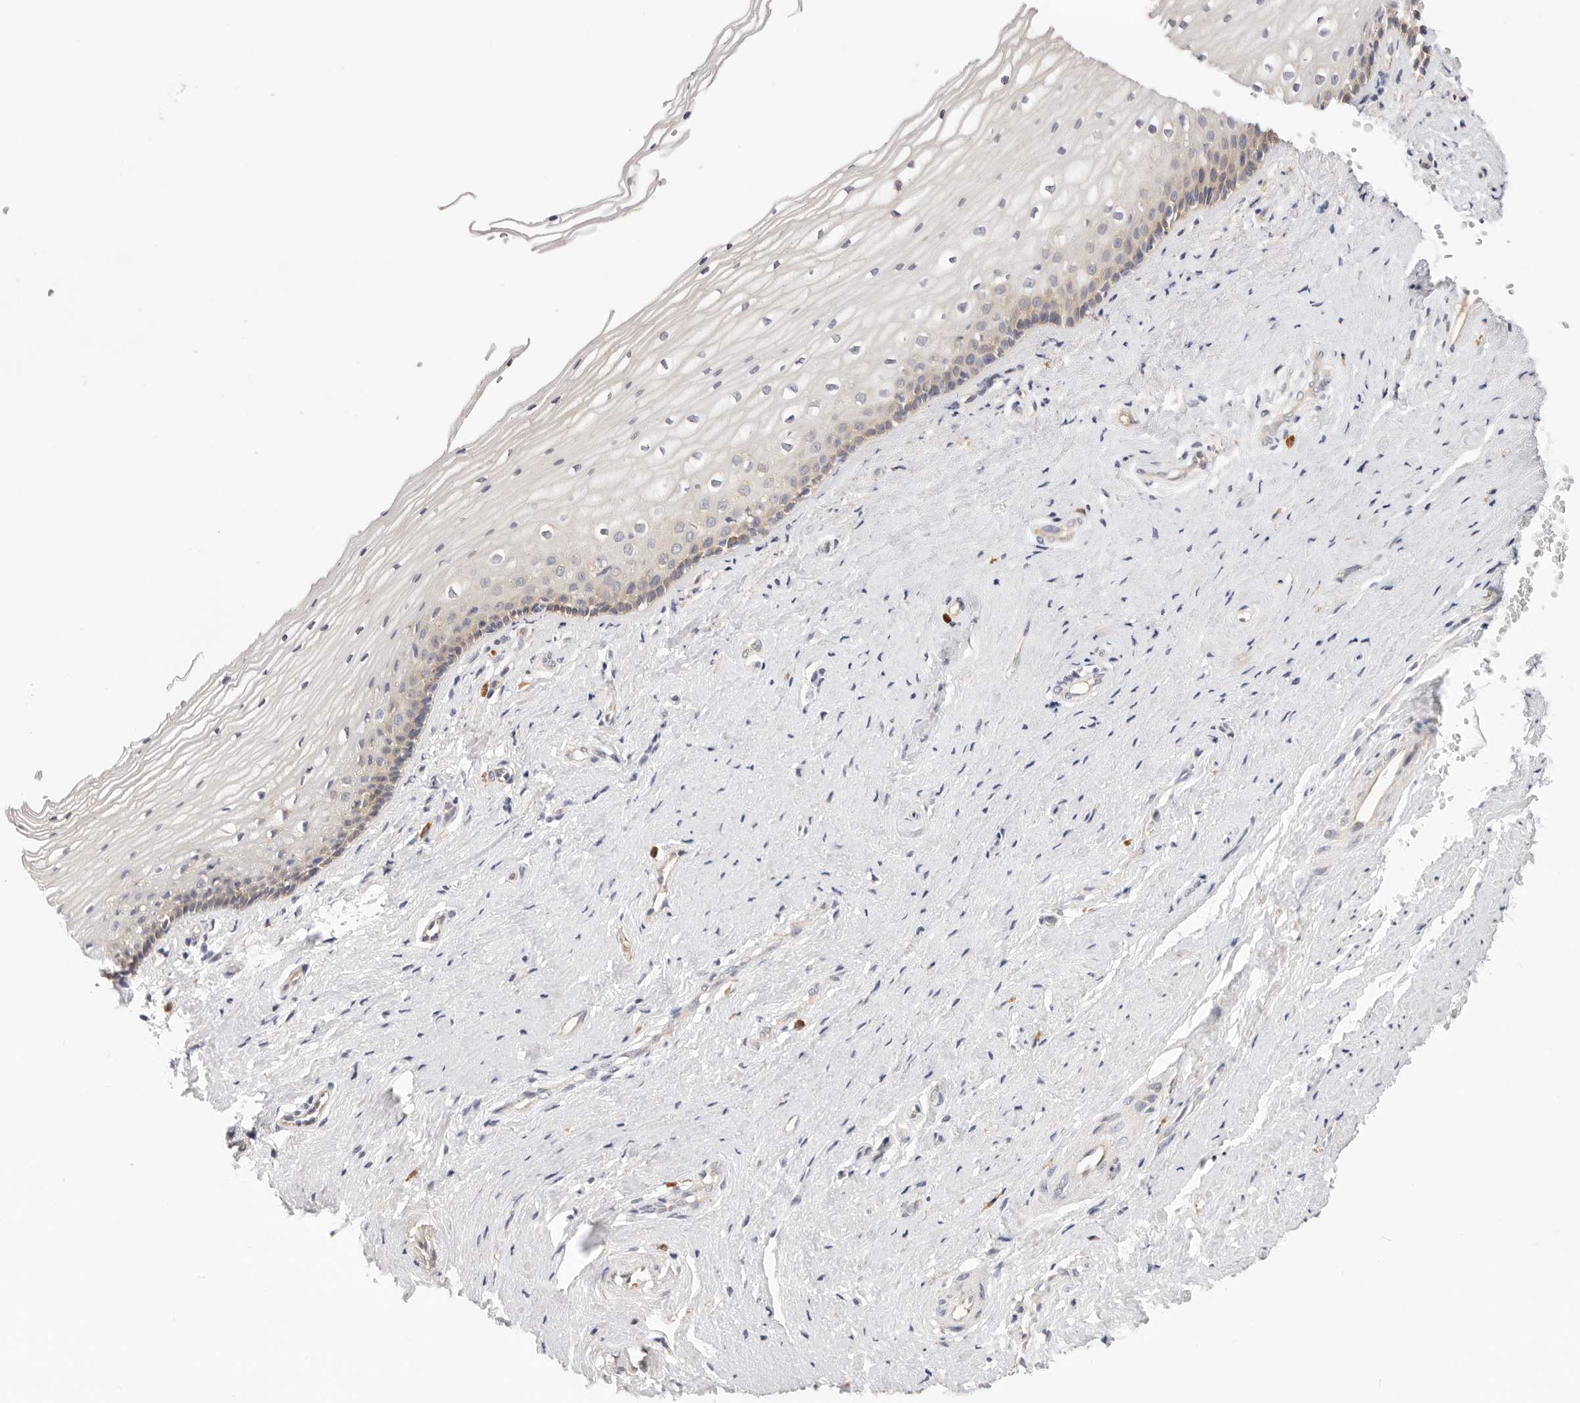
{"staining": {"intensity": "weak", "quantity": "25%-75%", "location": "cytoplasmic/membranous"}, "tissue": "vagina", "cell_type": "Squamous epithelial cells", "image_type": "normal", "snomed": [{"axis": "morphology", "description": "Normal tissue, NOS"}, {"axis": "topography", "description": "Vagina"}], "caption": "Vagina stained with a brown dye exhibits weak cytoplasmic/membranous positive positivity in about 25%-75% of squamous epithelial cells.", "gene": "AFDN", "patient": {"sex": "female", "age": 46}}